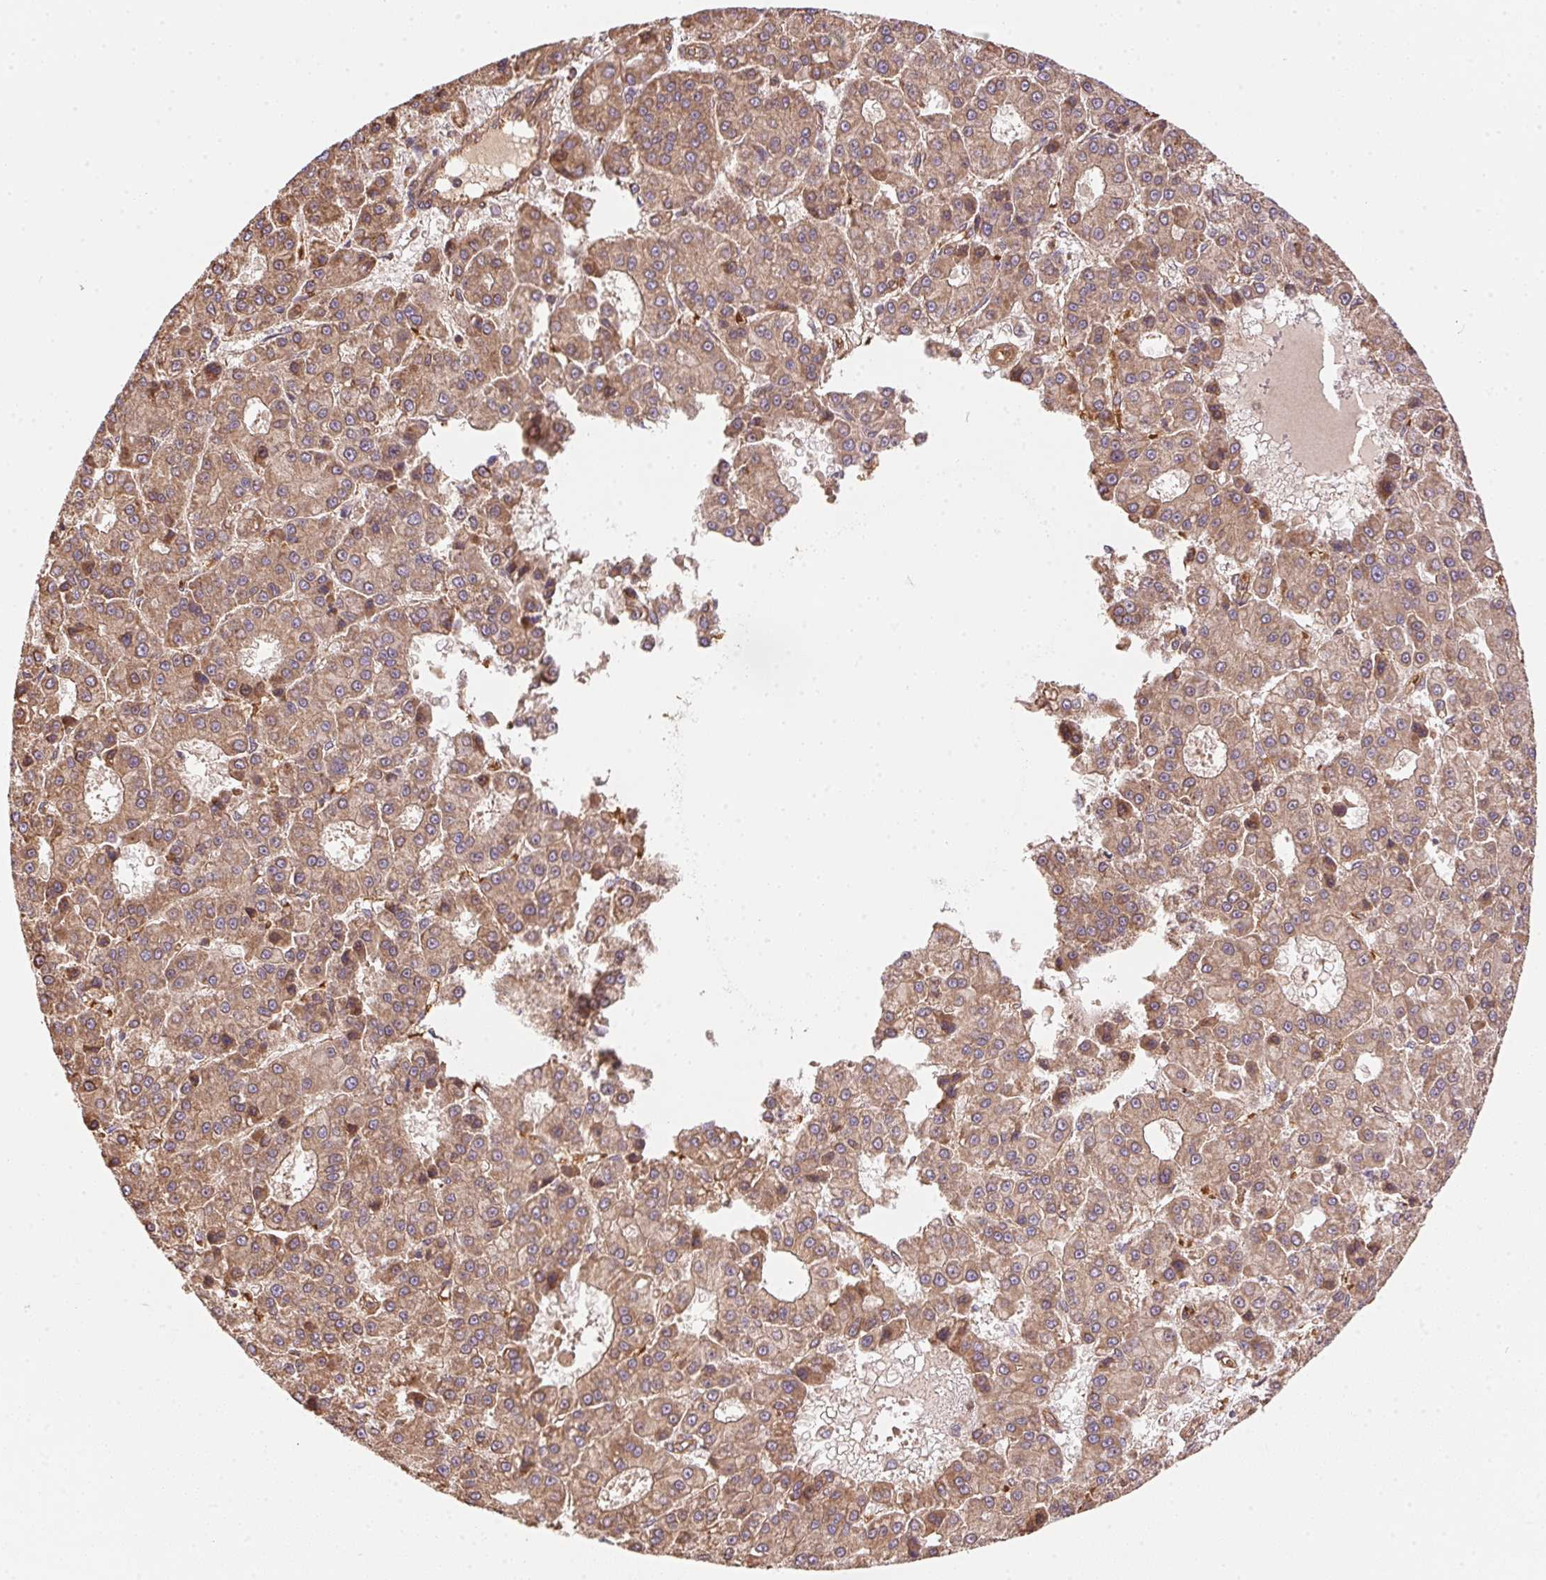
{"staining": {"intensity": "weak", "quantity": ">75%", "location": "cytoplasmic/membranous"}, "tissue": "liver cancer", "cell_type": "Tumor cells", "image_type": "cancer", "snomed": [{"axis": "morphology", "description": "Carcinoma, Hepatocellular, NOS"}, {"axis": "topography", "description": "Liver"}], "caption": "Immunohistochemical staining of liver cancer (hepatocellular carcinoma) exhibits low levels of weak cytoplasmic/membranous staining in about >75% of tumor cells. (DAB (3,3'-diaminobenzidine) = brown stain, brightfield microscopy at high magnification).", "gene": "USE1", "patient": {"sex": "male", "age": 70}}